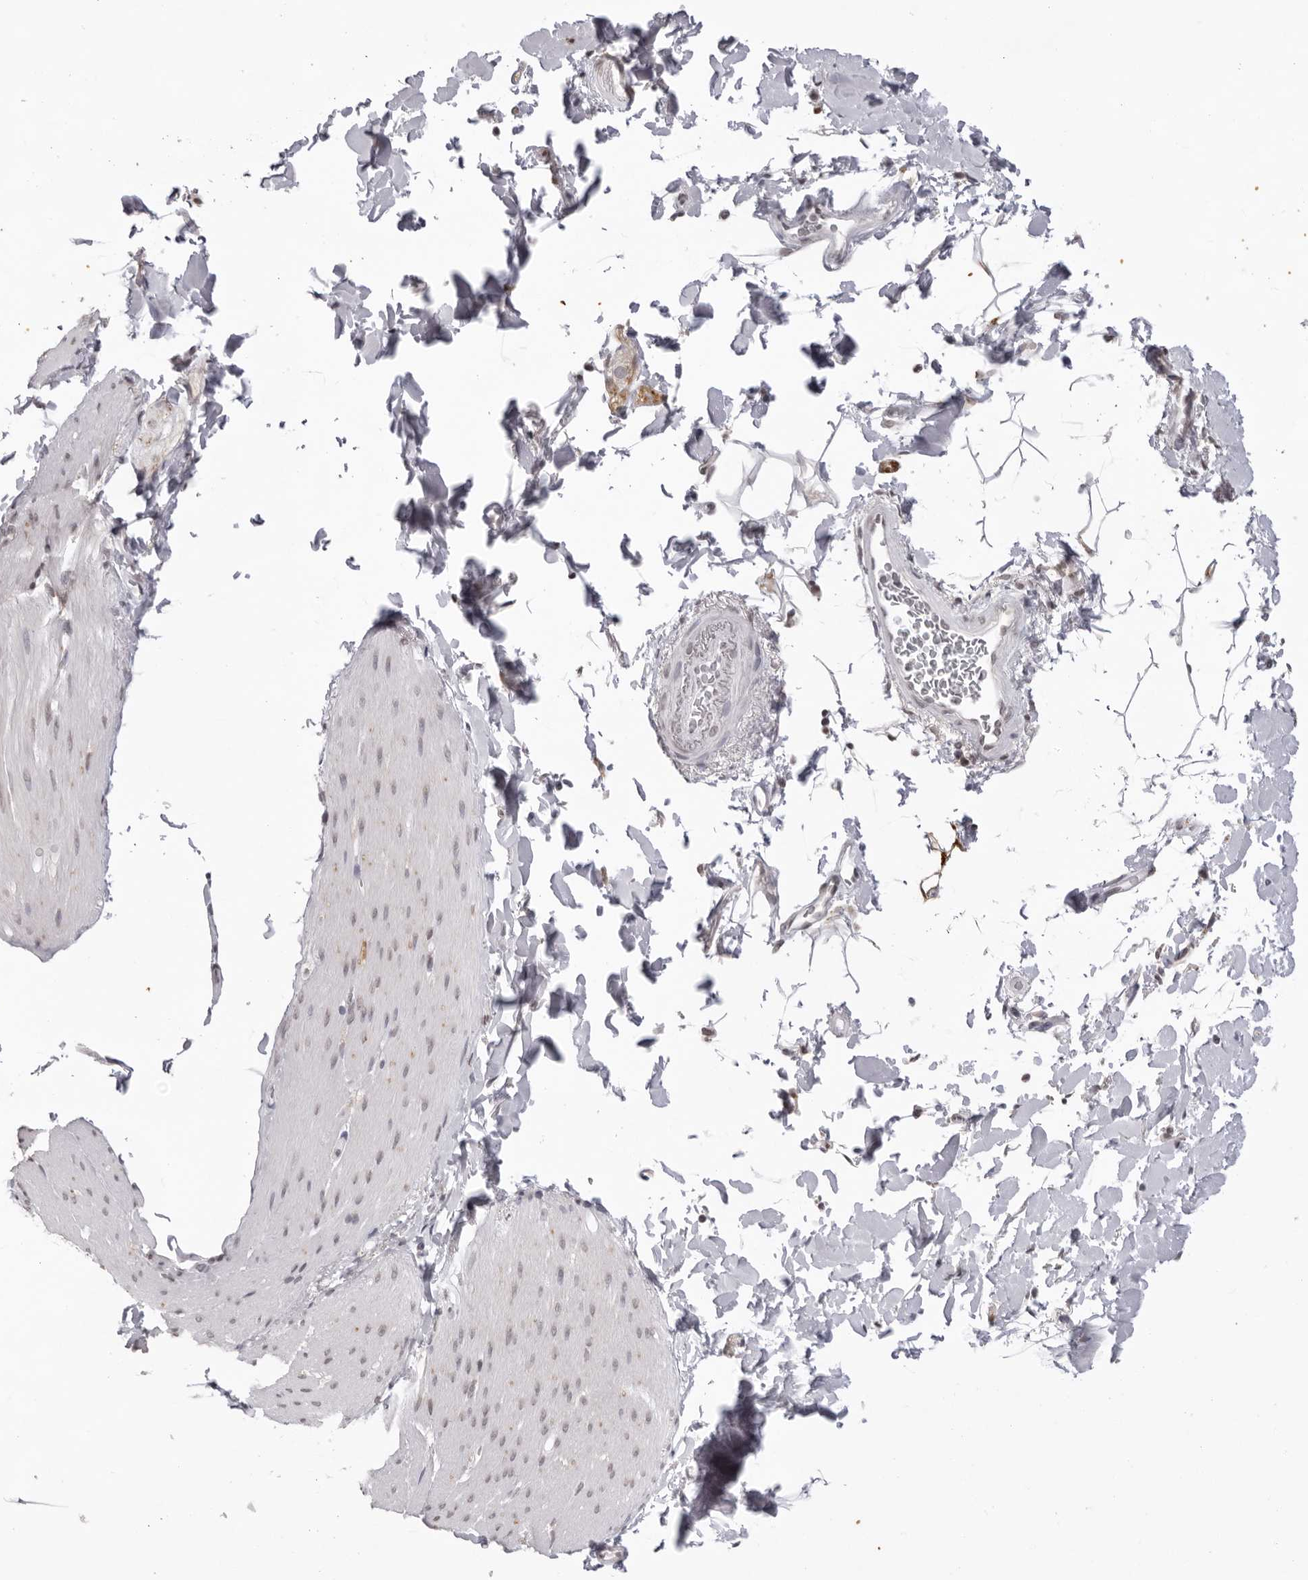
{"staining": {"intensity": "negative", "quantity": "none", "location": "none"}, "tissue": "smooth muscle", "cell_type": "Smooth muscle cells", "image_type": "normal", "snomed": [{"axis": "morphology", "description": "Normal tissue, NOS"}, {"axis": "topography", "description": "Smooth muscle"}, {"axis": "topography", "description": "Small intestine"}], "caption": "This is a micrograph of immunohistochemistry staining of benign smooth muscle, which shows no staining in smooth muscle cells. (DAB (3,3'-diaminobenzidine) immunohistochemistry (IHC) with hematoxylin counter stain).", "gene": "NTM", "patient": {"sex": "female", "age": 84}}